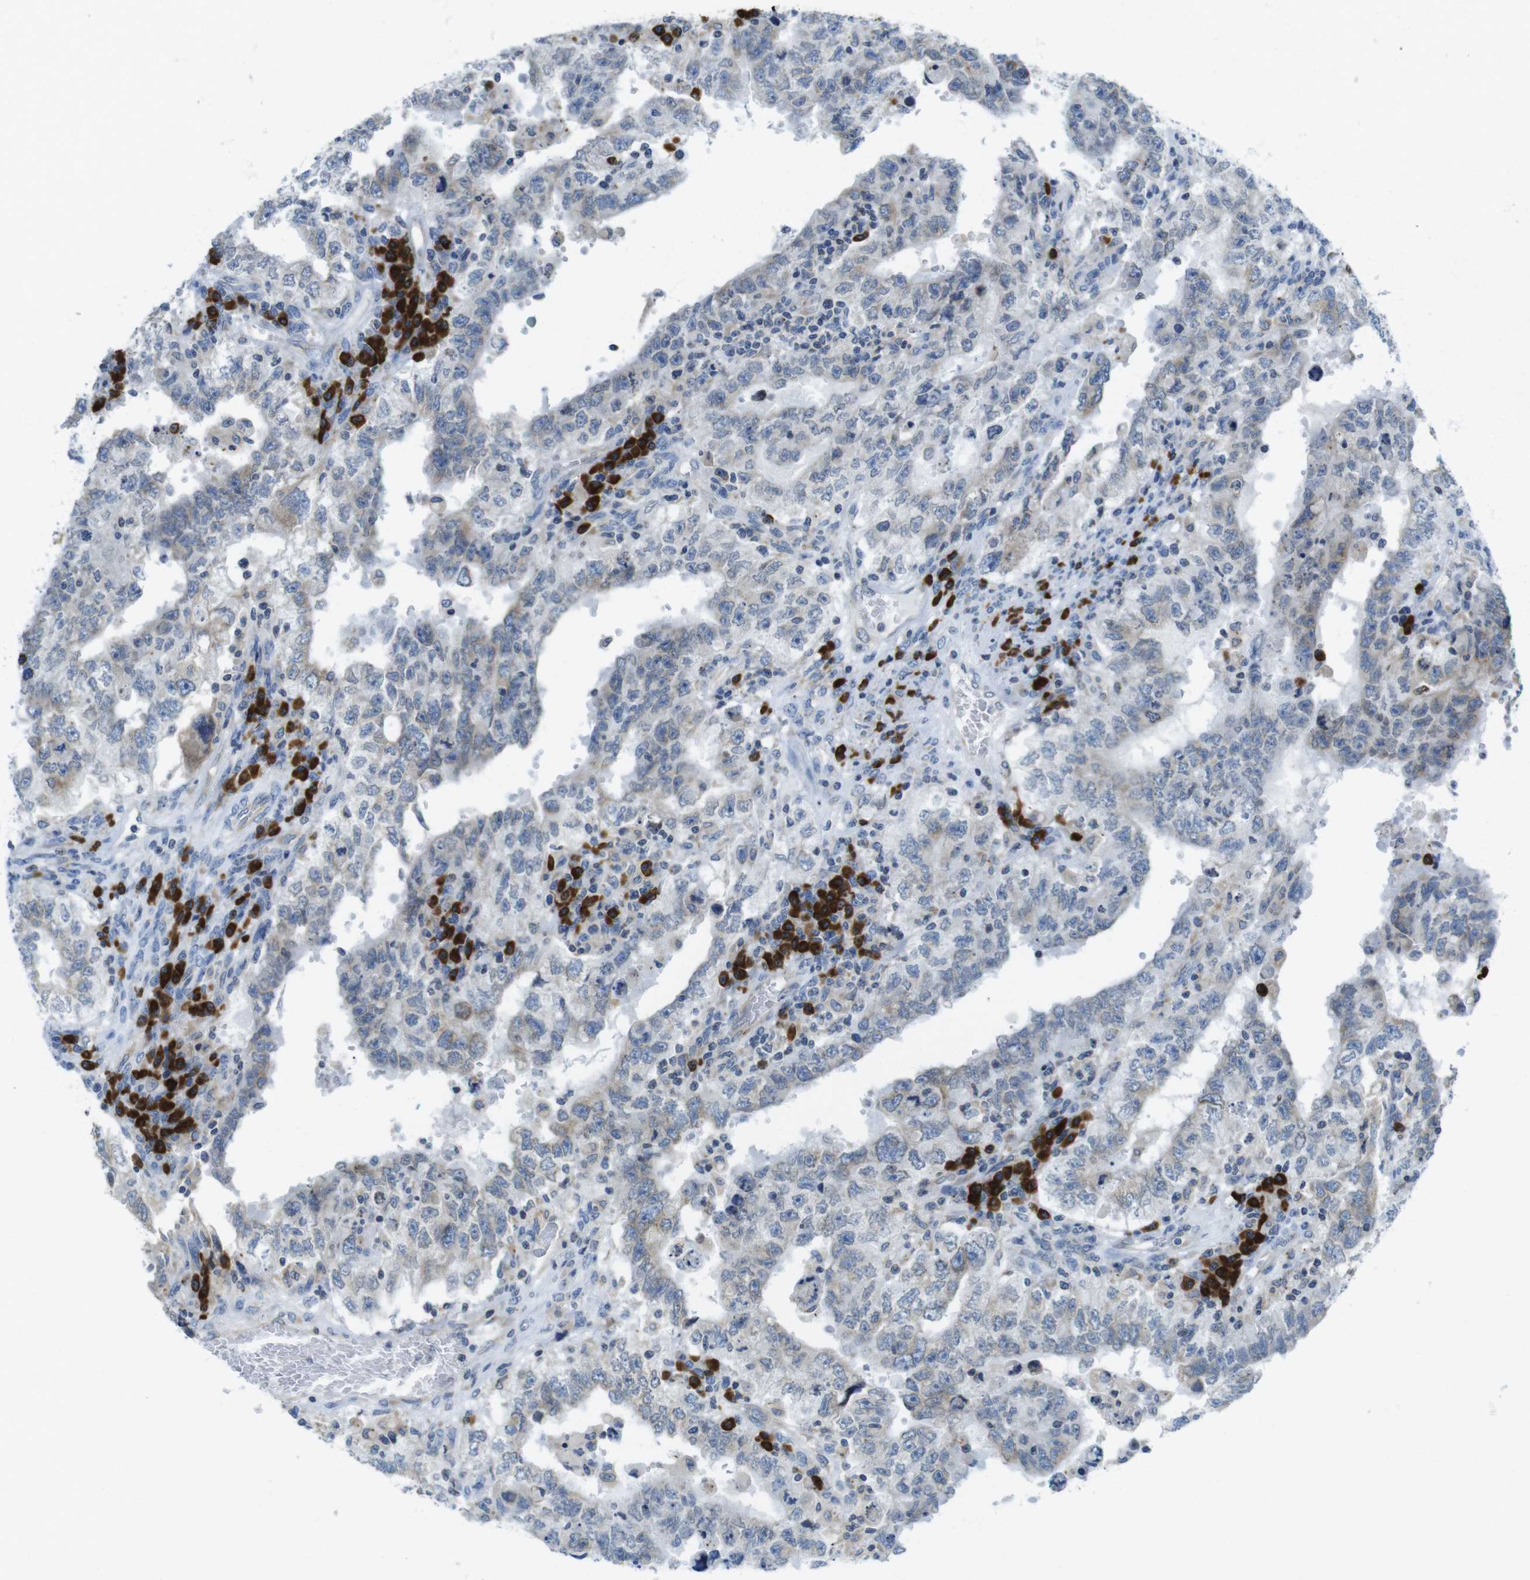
{"staining": {"intensity": "weak", "quantity": "25%-75%", "location": "cytoplasmic/membranous"}, "tissue": "testis cancer", "cell_type": "Tumor cells", "image_type": "cancer", "snomed": [{"axis": "morphology", "description": "Carcinoma, Embryonal, NOS"}, {"axis": "topography", "description": "Testis"}], "caption": "Testis cancer (embryonal carcinoma) stained for a protein (brown) reveals weak cytoplasmic/membranous positive expression in about 25%-75% of tumor cells.", "gene": "CLPTM1L", "patient": {"sex": "male", "age": 26}}